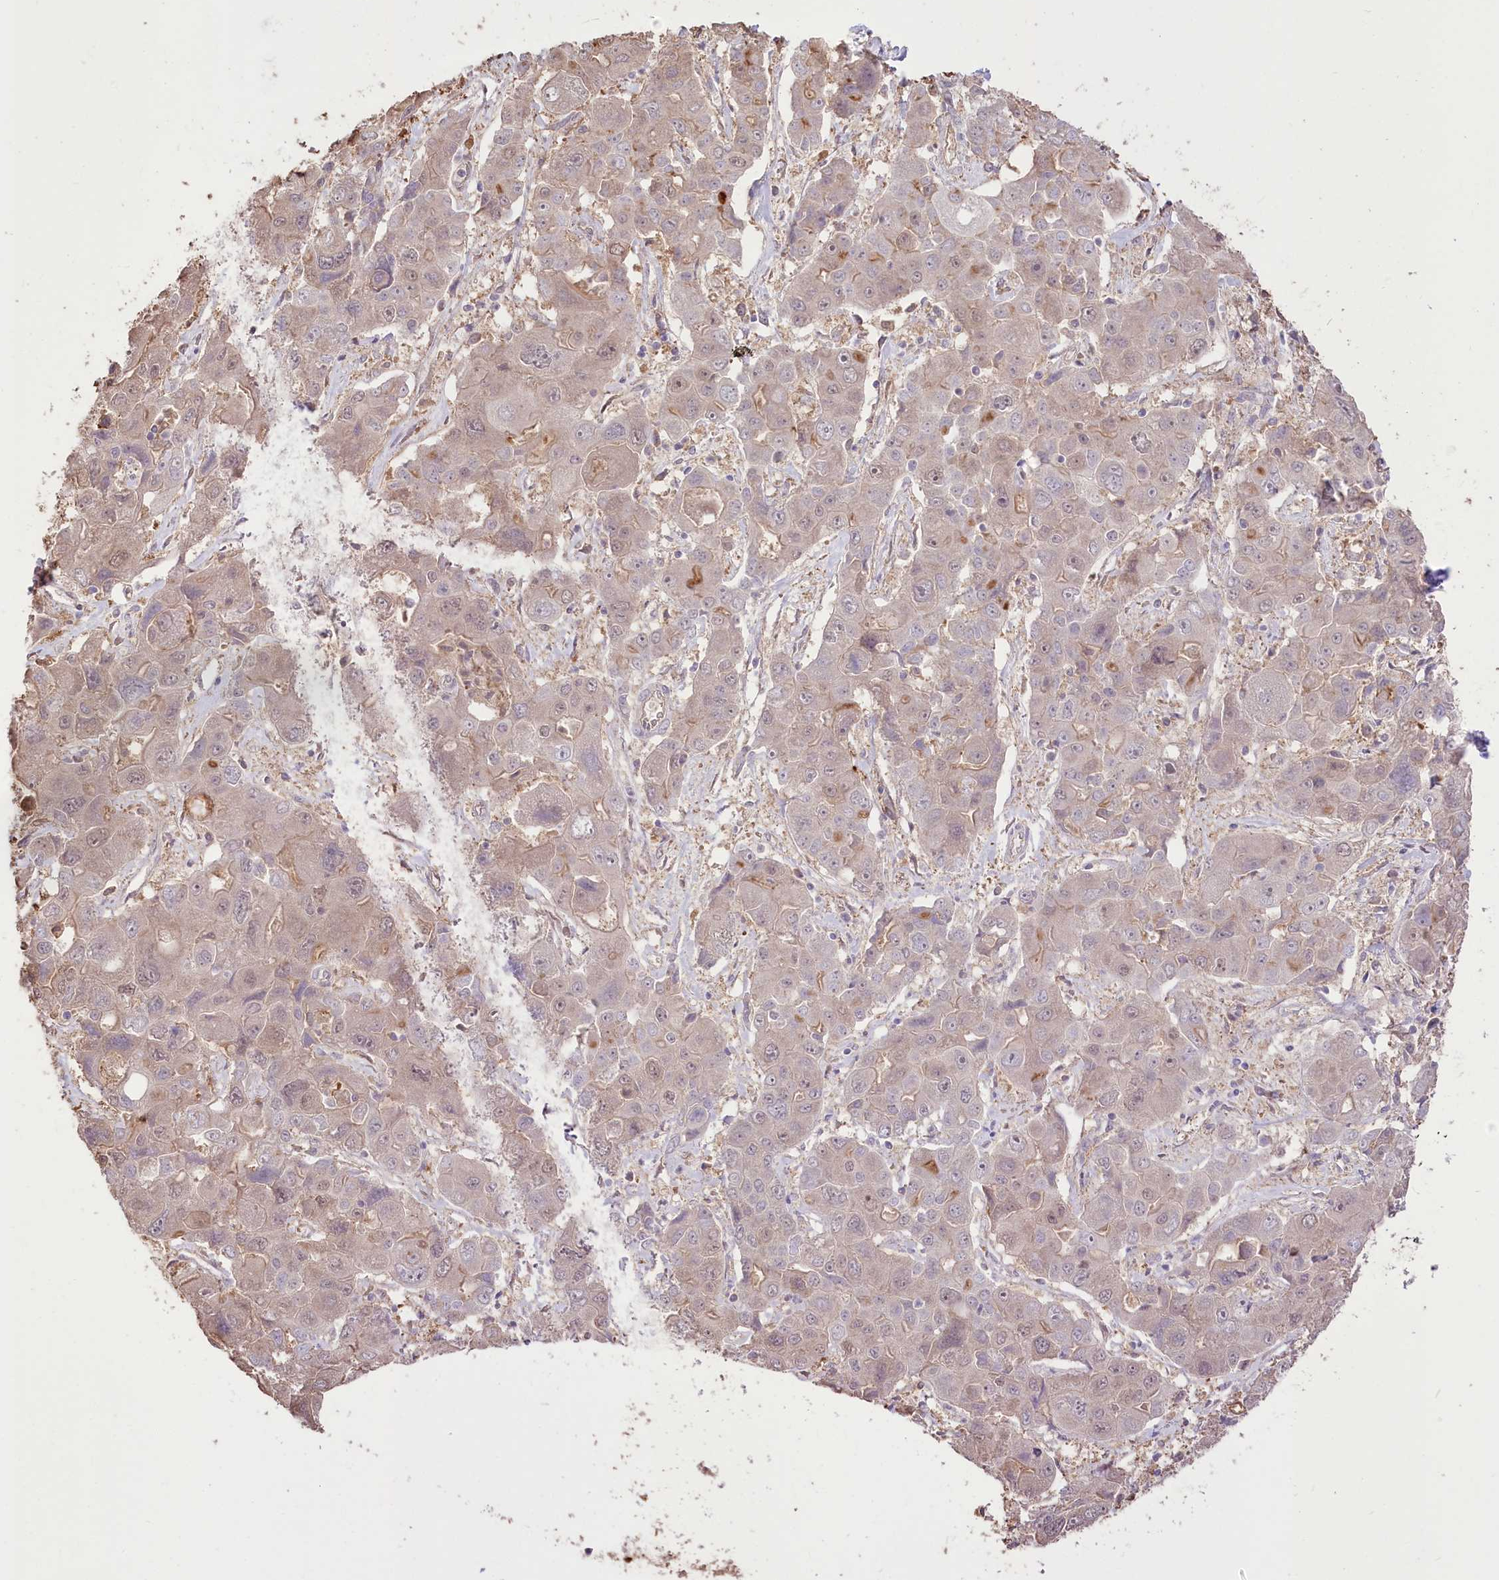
{"staining": {"intensity": "weak", "quantity": "<25%", "location": "cytoplasmic/membranous"}, "tissue": "liver cancer", "cell_type": "Tumor cells", "image_type": "cancer", "snomed": [{"axis": "morphology", "description": "Cholangiocarcinoma"}, {"axis": "topography", "description": "Liver"}], "caption": "IHC of human liver cancer (cholangiocarcinoma) reveals no expression in tumor cells.", "gene": "R3HDM2", "patient": {"sex": "male", "age": 67}}